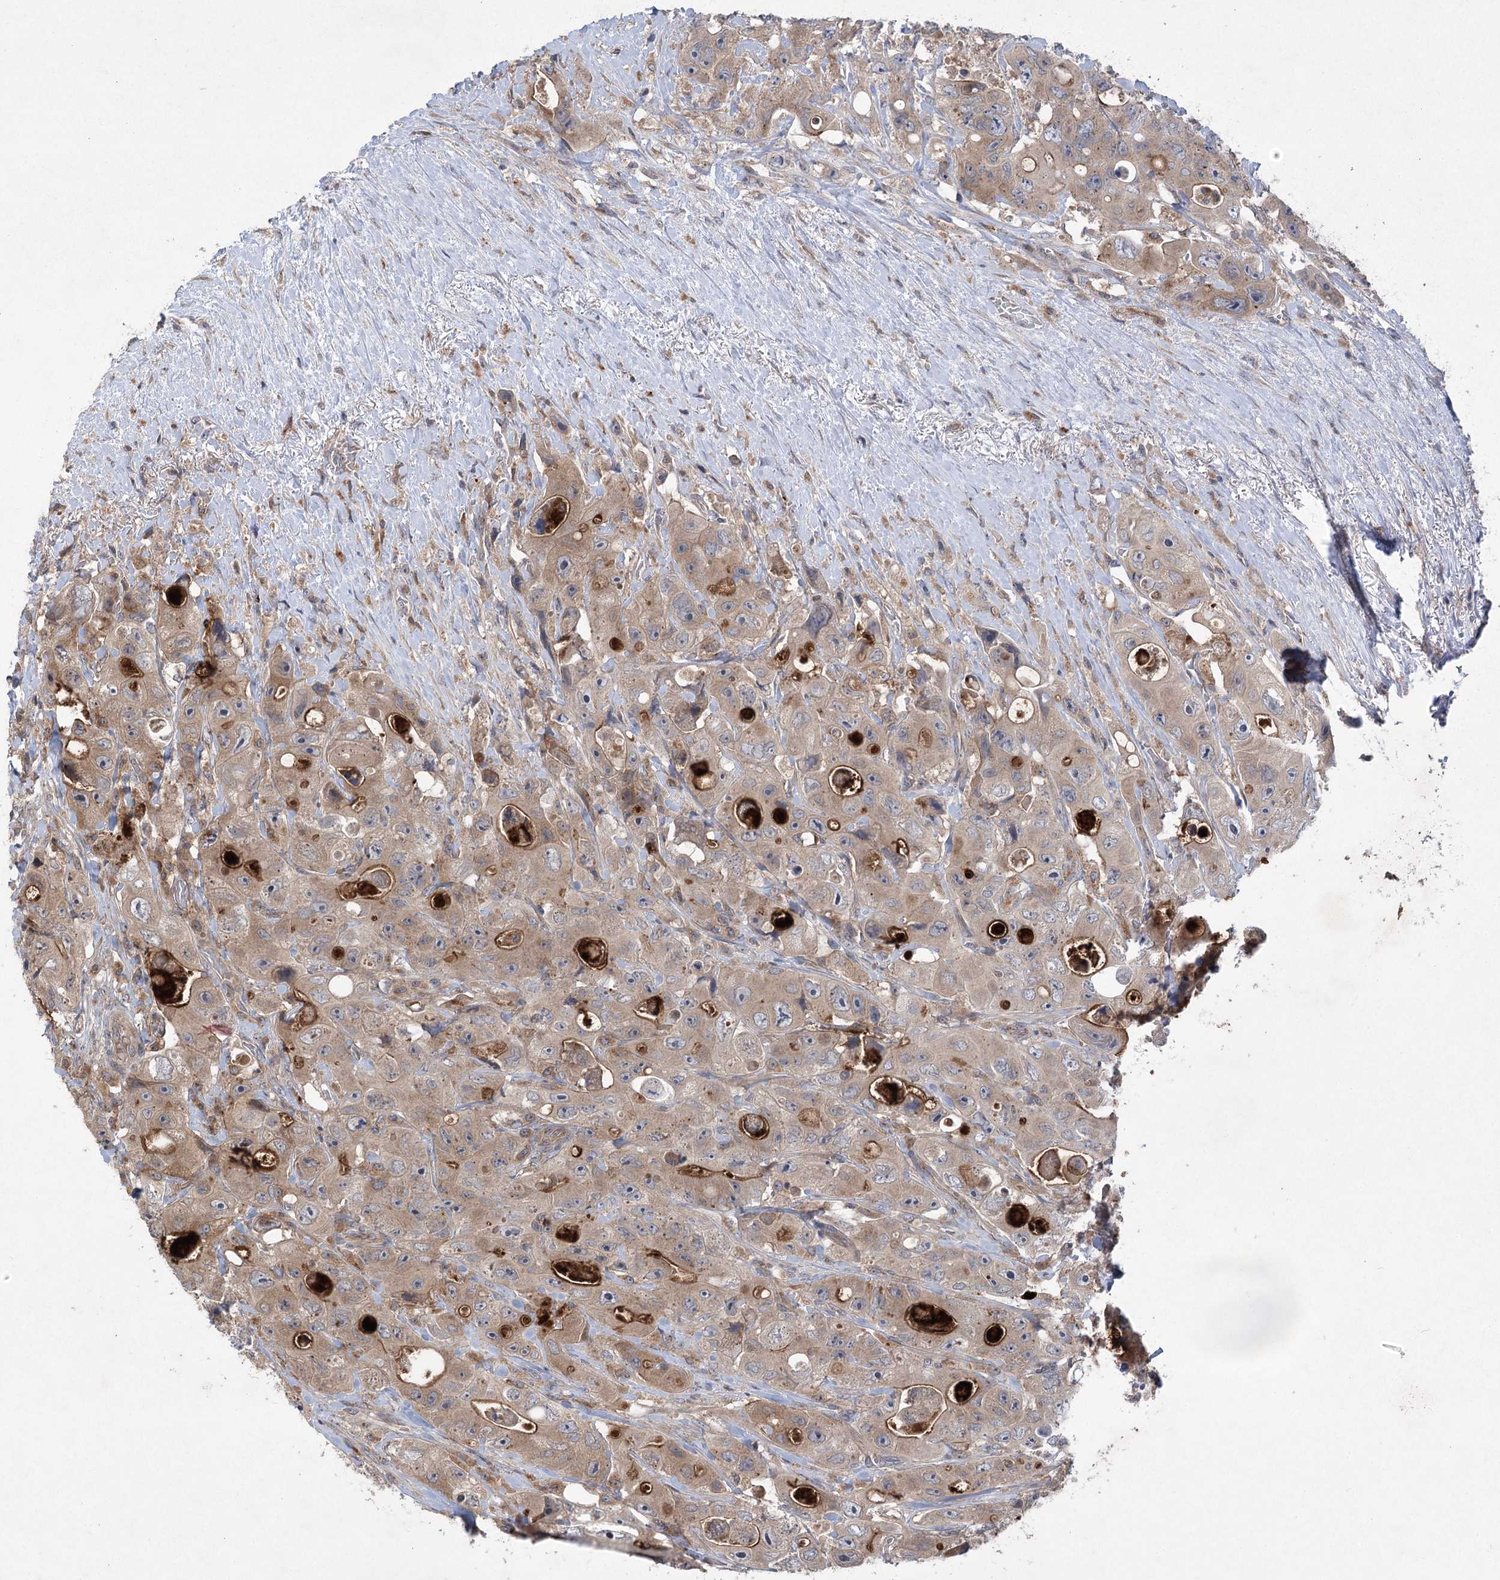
{"staining": {"intensity": "moderate", "quantity": ">75%", "location": "cytoplasmic/membranous"}, "tissue": "colorectal cancer", "cell_type": "Tumor cells", "image_type": "cancer", "snomed": [{"axis": "morphology", "description": "Adenocarcinoma, NOS"}, {"axis": "topography", "description": "Colon"}], "caption": "A photomicrograph of adenocarcinoma (colorectal) stained for a protein demonstrates moderate cytoplasmic/membranous brown staining in tumor cells.", "gene": "METTL24", "patient": {"sex": "female", "age": 46}}